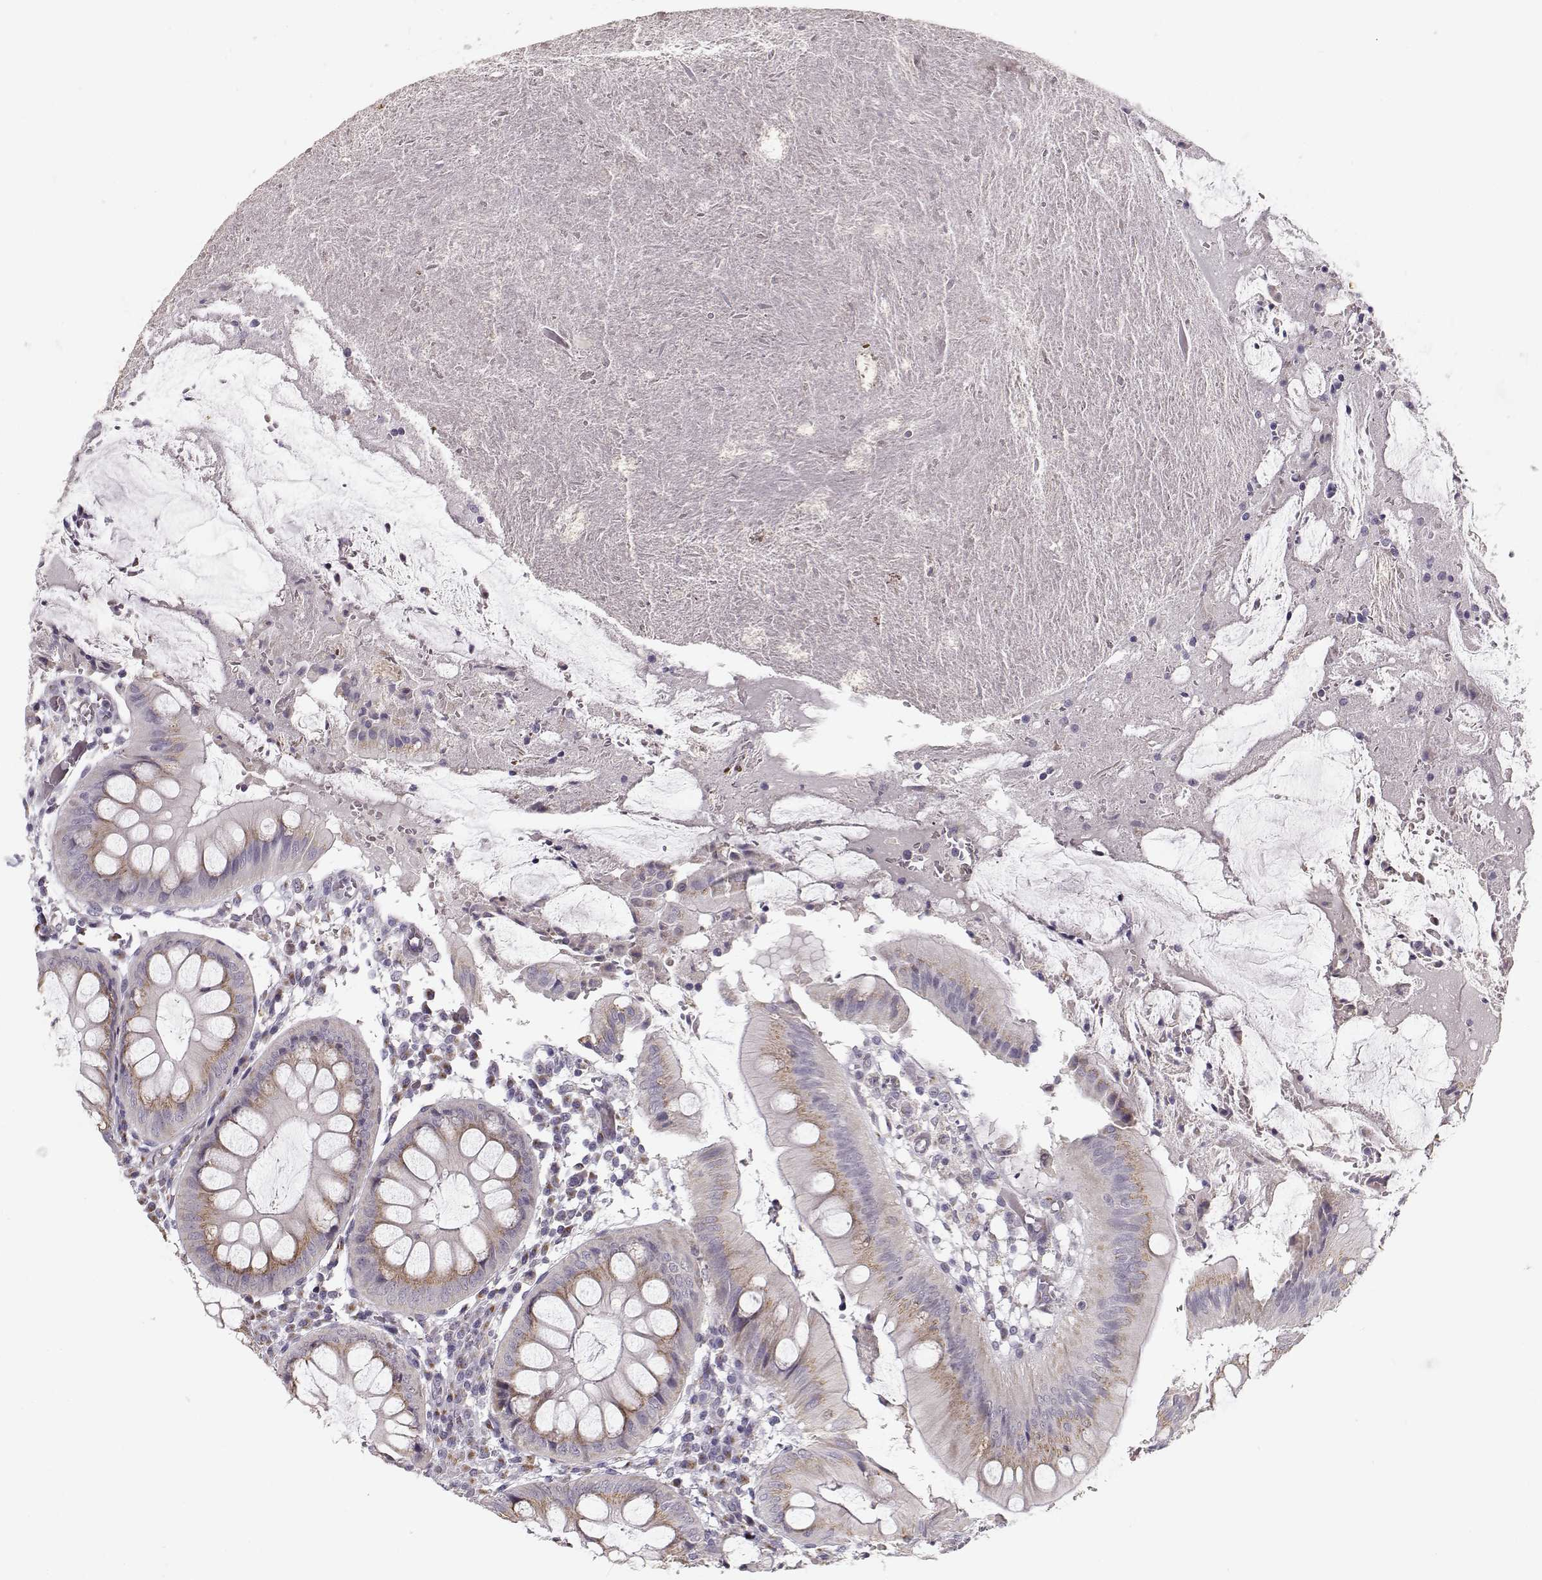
{"staining": {"intensity": "moderate", "quantity": ">75%", "location": "cytoplasmic/membranous"}, "tissue": "appendix", "cell_type": "Glandular cells", "image_type": "normal", "snomed": [{"axis": "morphology", "description": "Normal tissue, NOS"}, {"axis": "morphology", "description": "Inflammation, NOS"}, {"axis": "topography", "description": "Appendix"}], "caption": "DAB immunohistochemical staining of normal human appendix demonstrates moderate cytoplasmic/membranous protein staining in about >75% of glandular cells. The staining is performed using DAB (3,3'-diaminobenzidine) brown chromogen to label protein expression. The nuclei are counter-stained blue using hematoxylin.", "gene": "SLC4A5", "patient": {"sex": "male", "age": 16}}